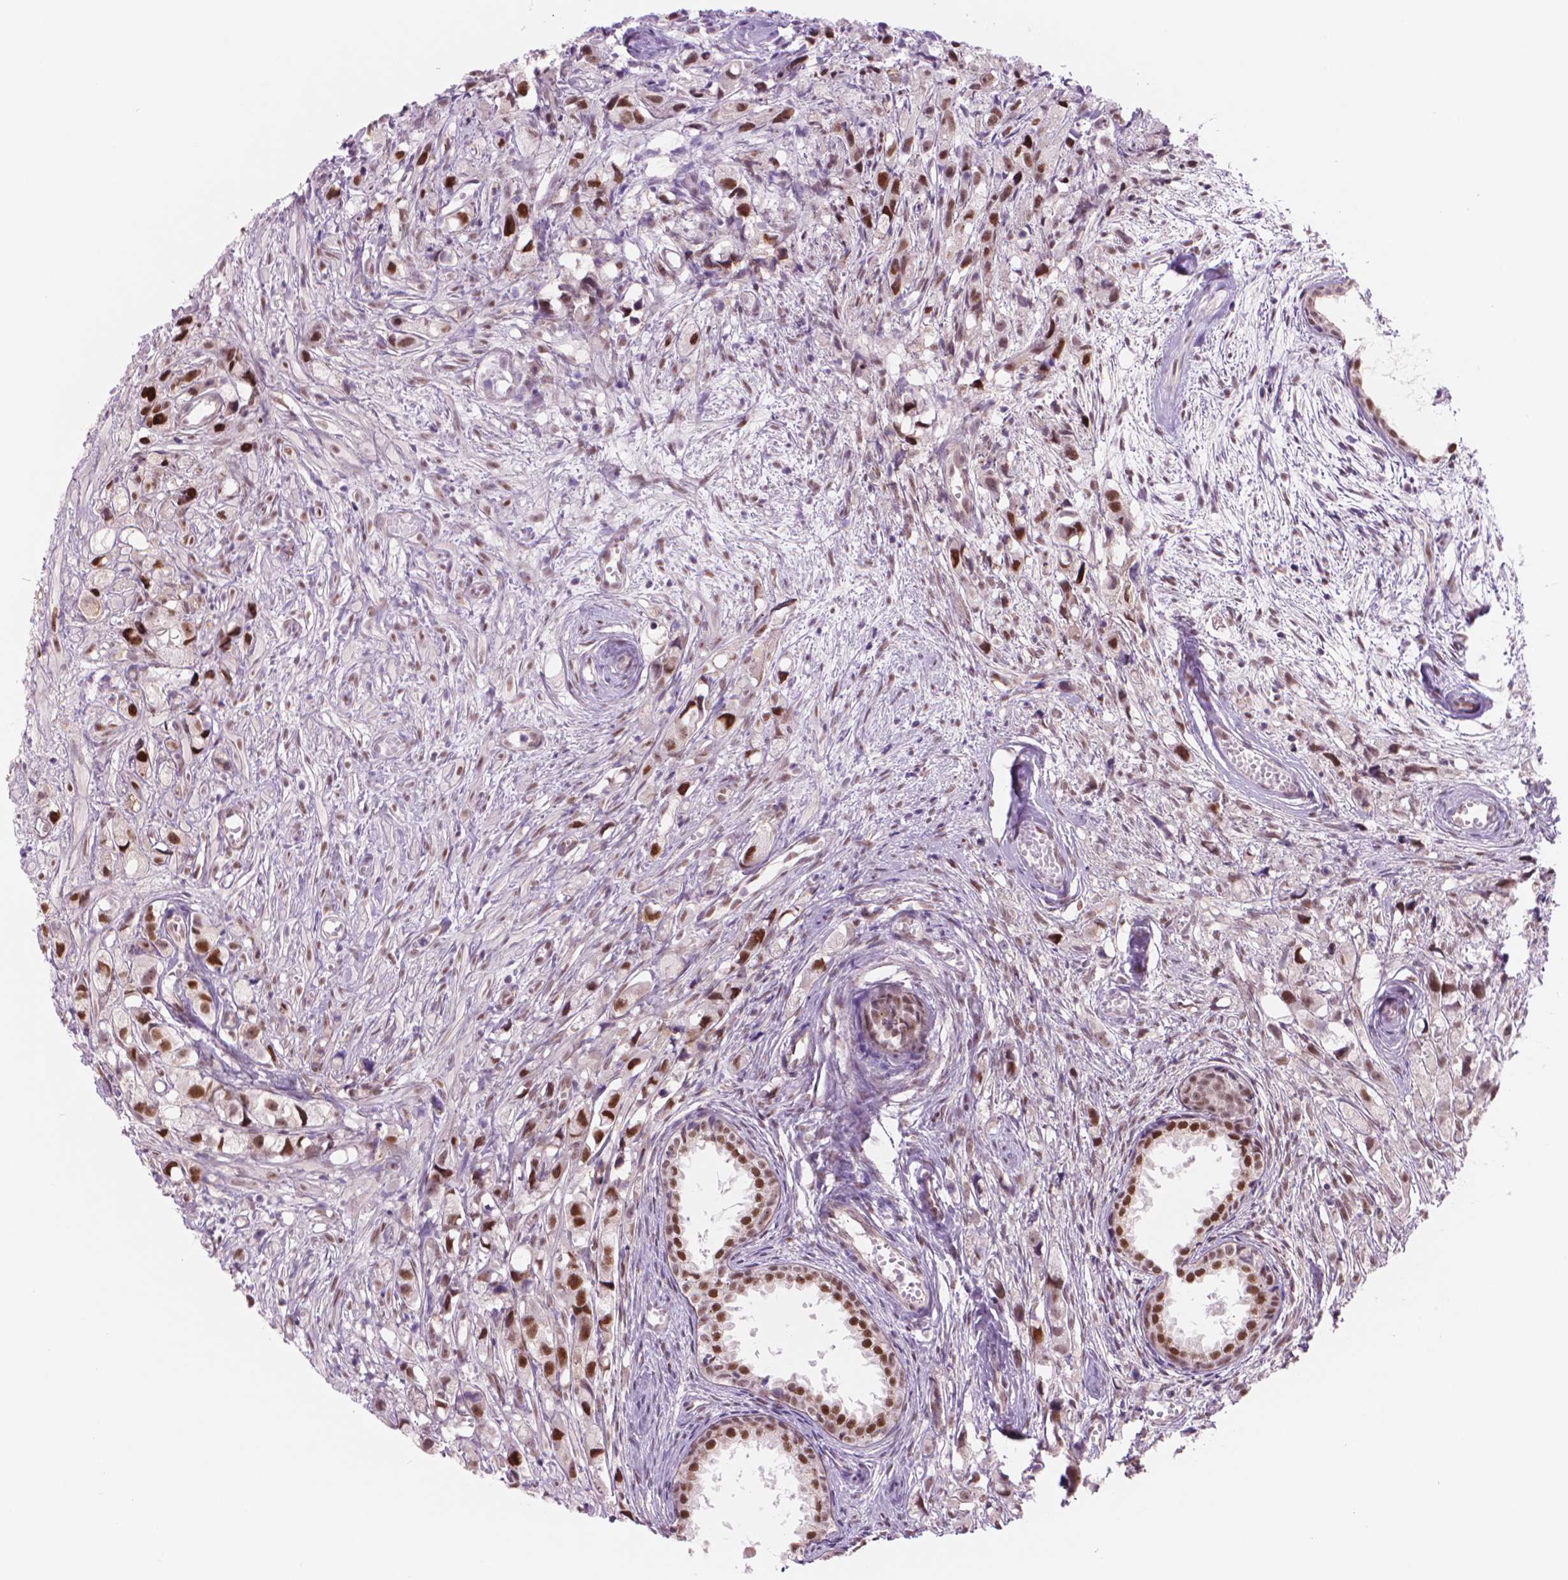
{"staining": {"intensity": "strong", "quantity": ">75%", "location": "nuclear"}, "tissue": "prostate cancer", "cell_type": "Tumor cells", "image_type": "cancer", "snomed": [{"axis": "morphology", "description": "Adenocarcinoma, High grade"}, {"axis": "topography", "description": "Prostate"}], "caption": "High-grade adenocarcinoma (prostate) stained for a protein displays strong nuclear positivity in tumor cells.", "gene": "POLR3D", "patient": {"sex": "male", "age": 75}}